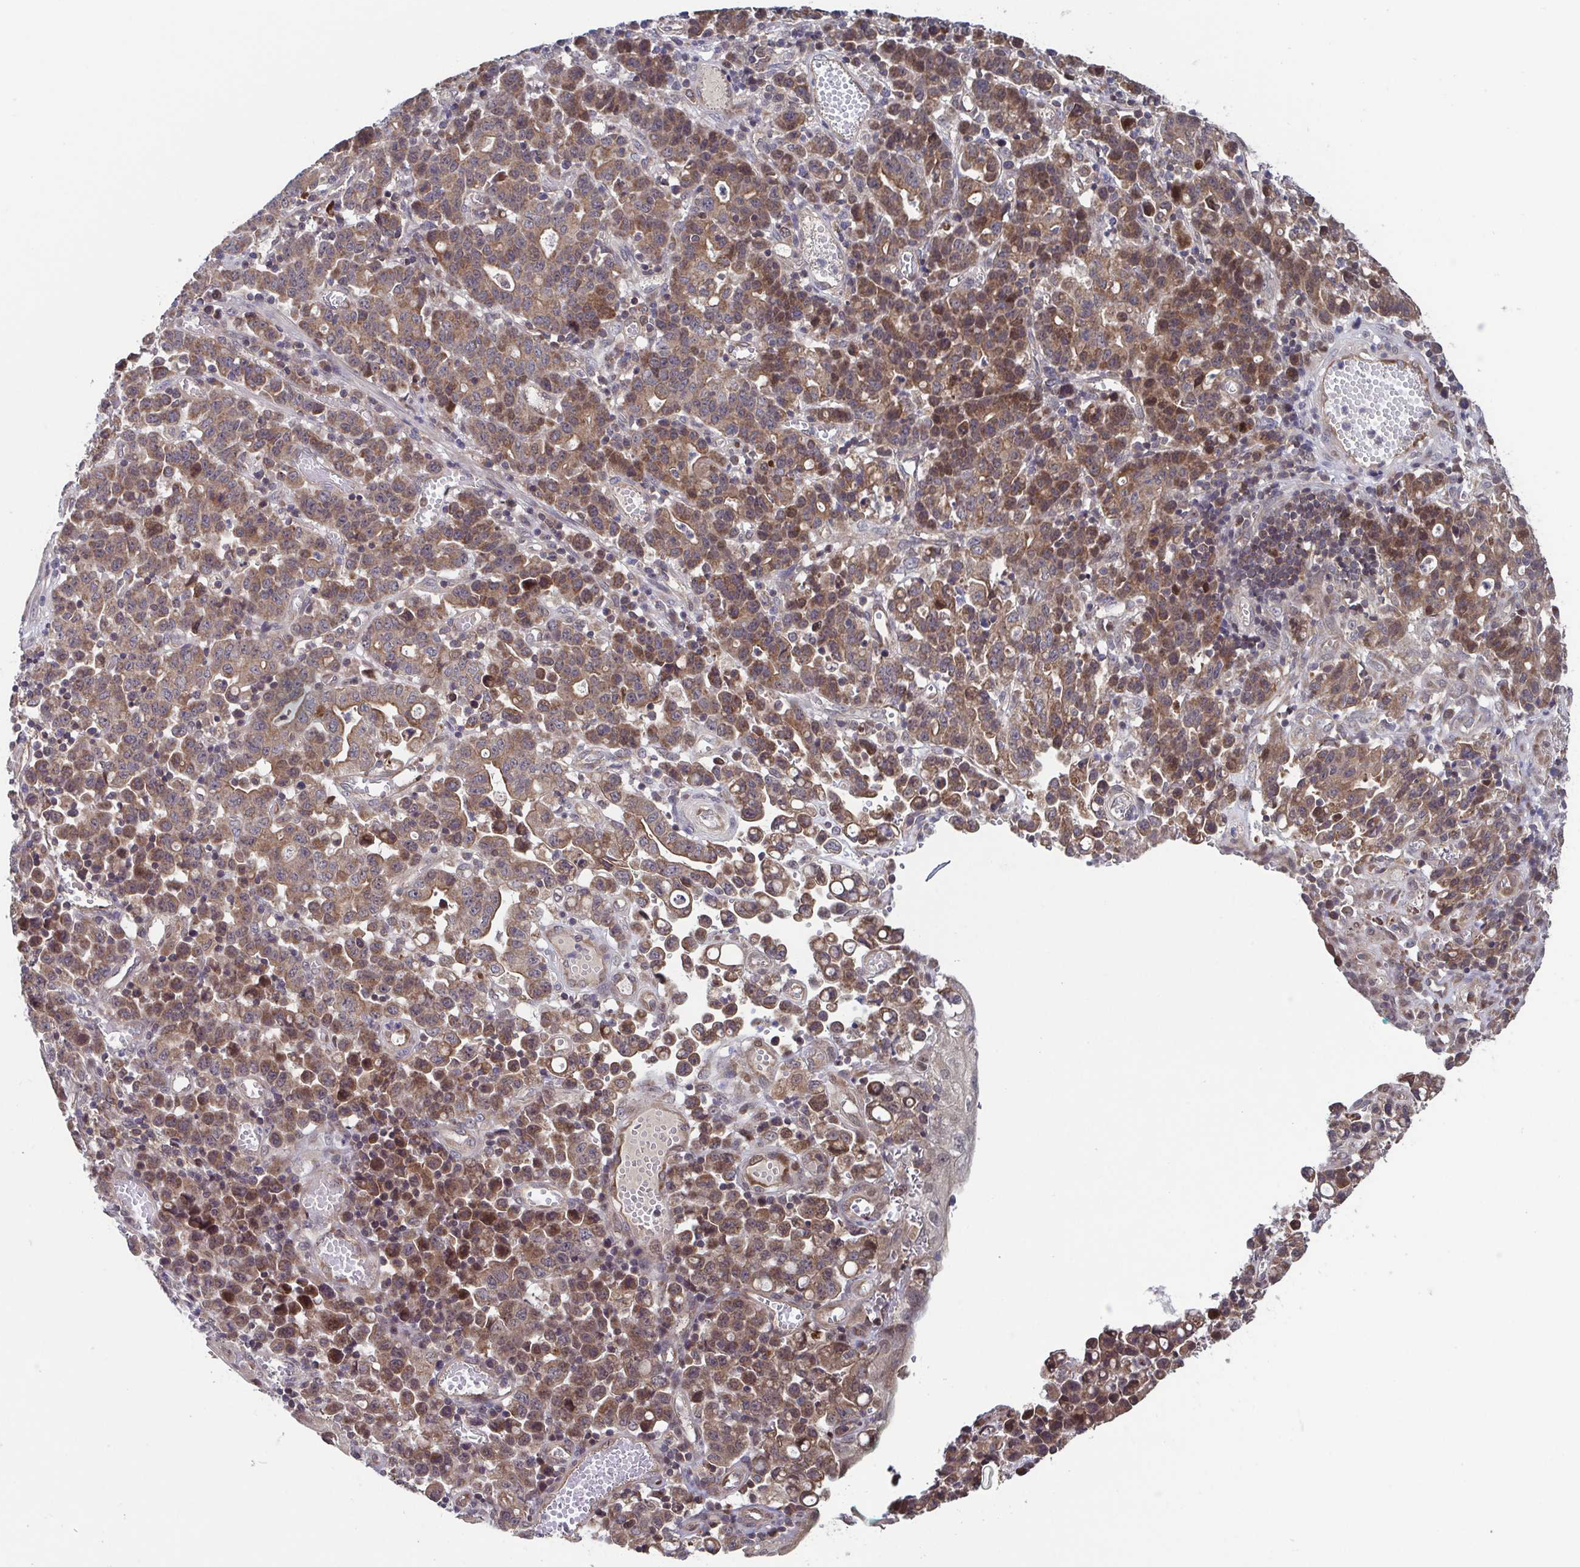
{"staining": {"intensity": "moderate", "quantity": ">75%", "location": "cytoplasmic/membranous"}, "tissue": "stomach cancer", "cell_type": "Tumor cells", "image_type": "cancer", "snomed": [{"axis": "morphology", "description": "Adenocarcinoma, NOS"}, {"axis": "topography", "description": "Stomach, upper"}], "caption": "The photomicrograph shows a brown stain indicating the presence of a protein in the cytoplasmic/membranous of tumor cells in stomach cancer (adenocarcinoma). Using DAB (brown) and hematoxylin (blue) stains, captured at high magnification using brightfield microscopy.", "gene": "TTC19", "patient": {"sex": "male", "age": 69}}